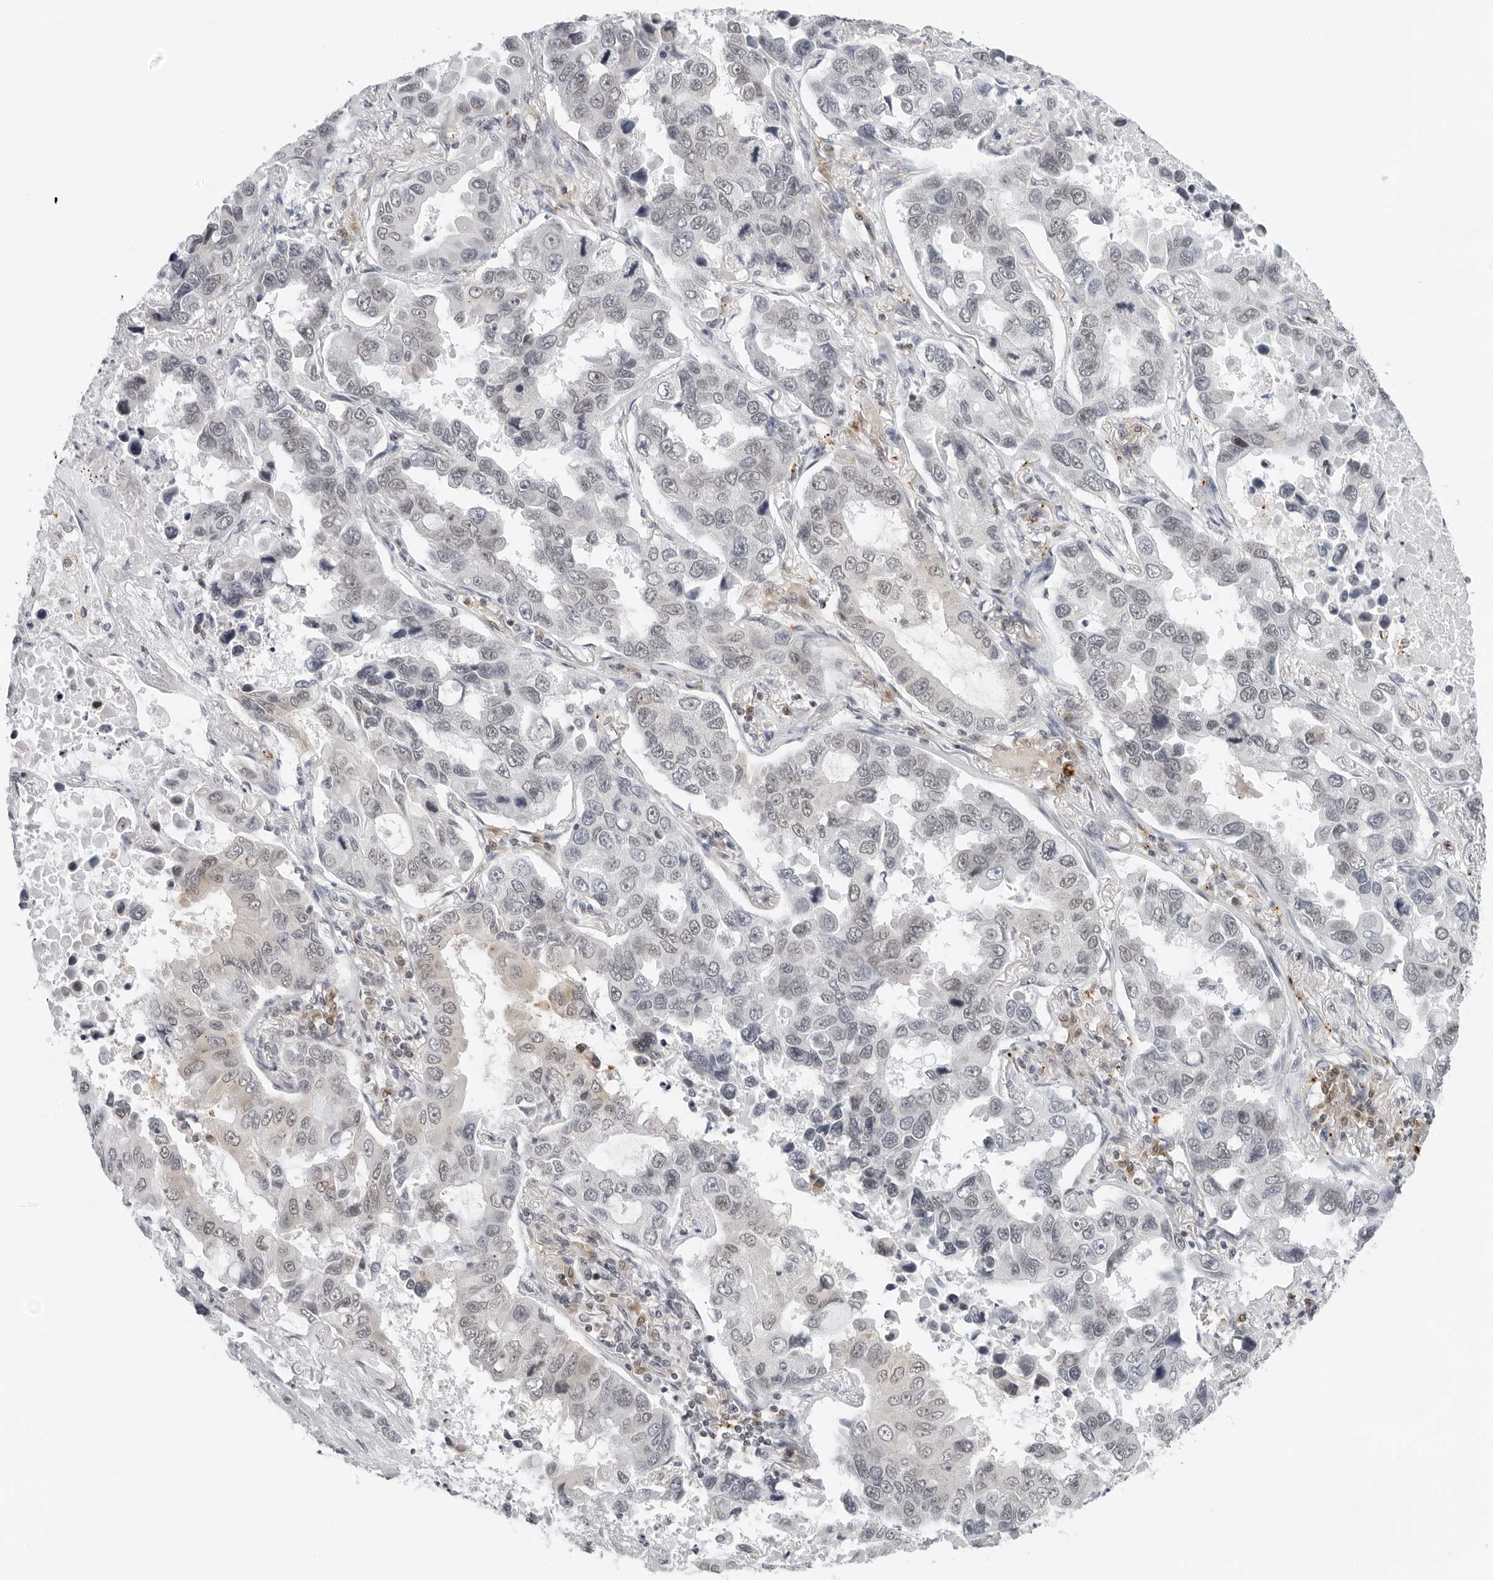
{"staining": {"intensity": "weak", "quantity": "<25%", "location": "nuclear"}, "tissue": "lung cancer", "cell_type": "Tumor cells", "image_type": "cancer", "snomed": [{"axis": "morphology", "description": "Adenocarcinoma, NOS"}, {"axis": "topography", "description": "Lung"}], "caption": "The immunohistochemistry image has no significant positivity in tumor cells of lung adenocarcinoma tissue.", "gene": "TOX4", "patient": {"sex": "male", "age": 64}}